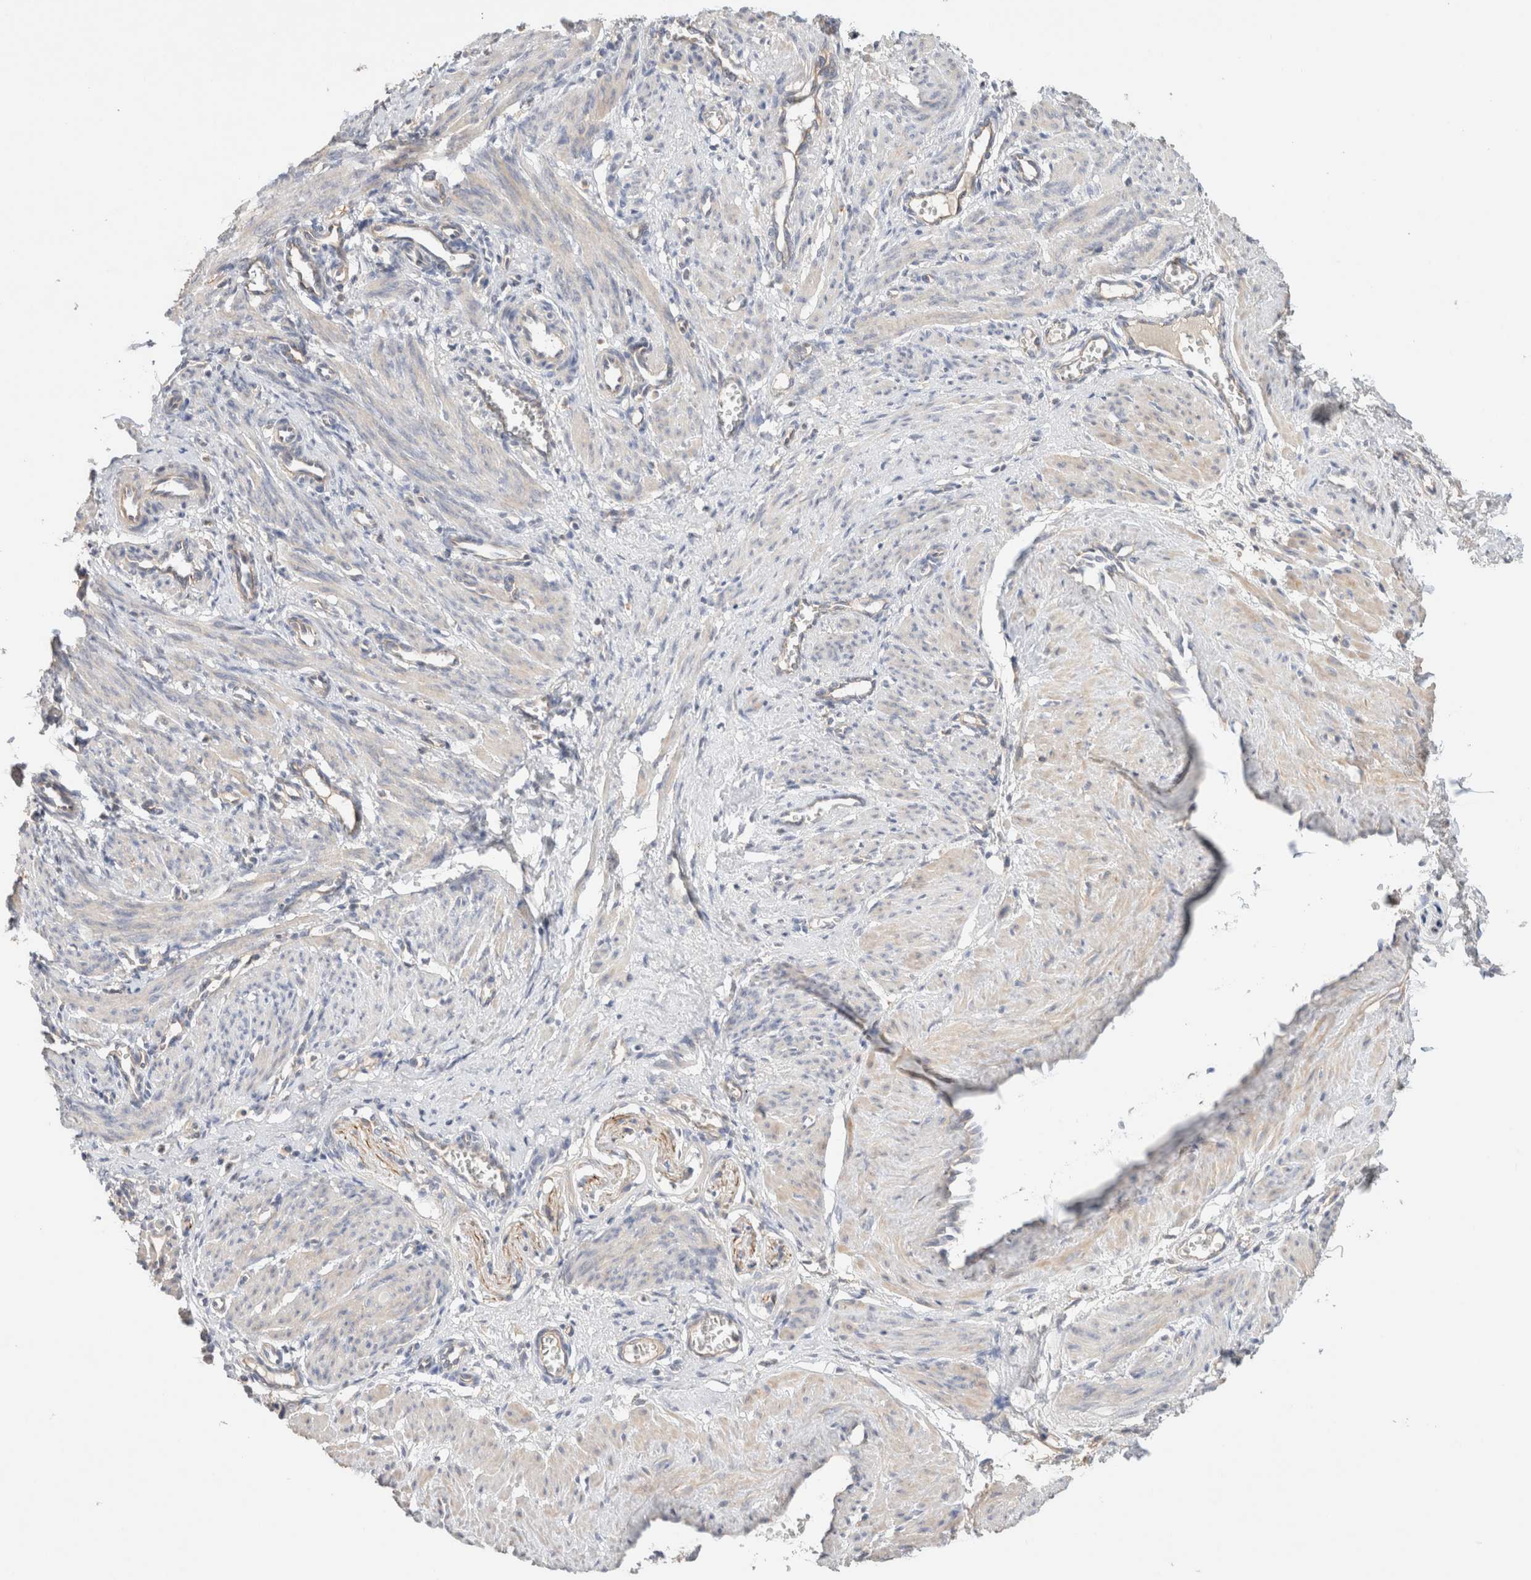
{"staining": {"intensity": "weak", "quantity": "25%-75%", "location": "cytoplasmic/membranous"}, "tissue": "smooth muscle", "cell_type": "Smooth muscle cells", "image_type": "normal", "snomed": [{"axis": "morphology", "description": "Normal tissue, NOS"}, {"axis": "topography", "description": "Endometrium"}], "caption": "A brown stain shows weak cytoplasmic/membranous staining of a protein in smooth muscle cells of normal smooth muscle. The staining was performed using DAB, with brown indicating positive protein expression. Nuclei are stained blue with hematoxylin.", "gene": "B3GNTL1", "patient": {"sex": "female", "age": 33}}